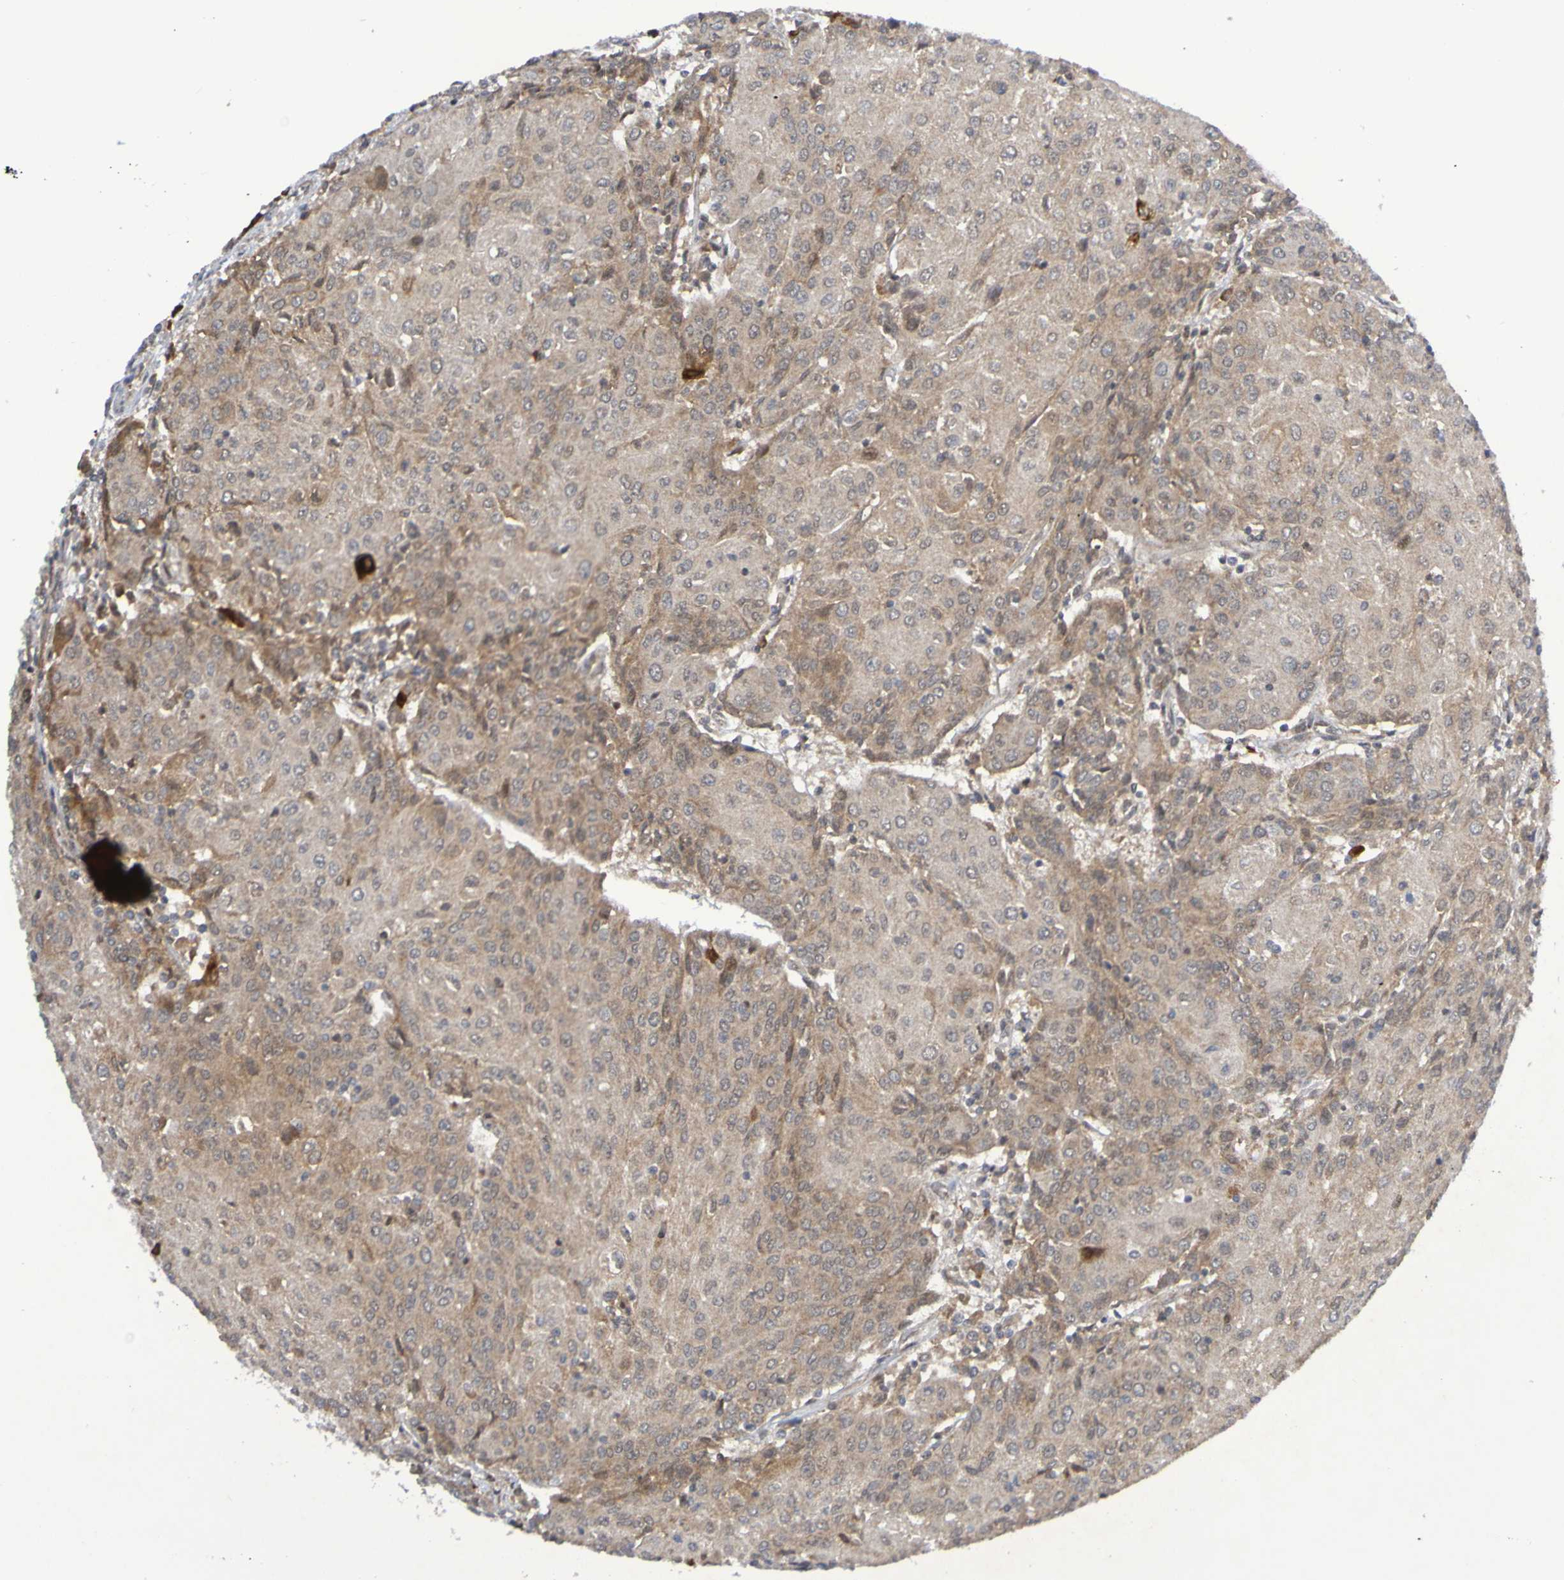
{"staining": {"intensity": "weak", "quantity": ">75%", "location": "cytoplasmic/membranous"}, "tissue": "urothelial cancer", "cell_type": "Tumor cells", "image_type": "cancer", "snomed": [{"axis": "morphology", "description": "Urothelial carcinoma, High grade"}, {"axis": "topography", "description": "Urinary bladder"}], "caption": "High-grade urothelial carcinoma tissue reveals weak cytoplasmic/membranous positivity in about >75% of tumor cells", "gene": "ITLN1", "patient": {"sex": "female", "age": 85}}